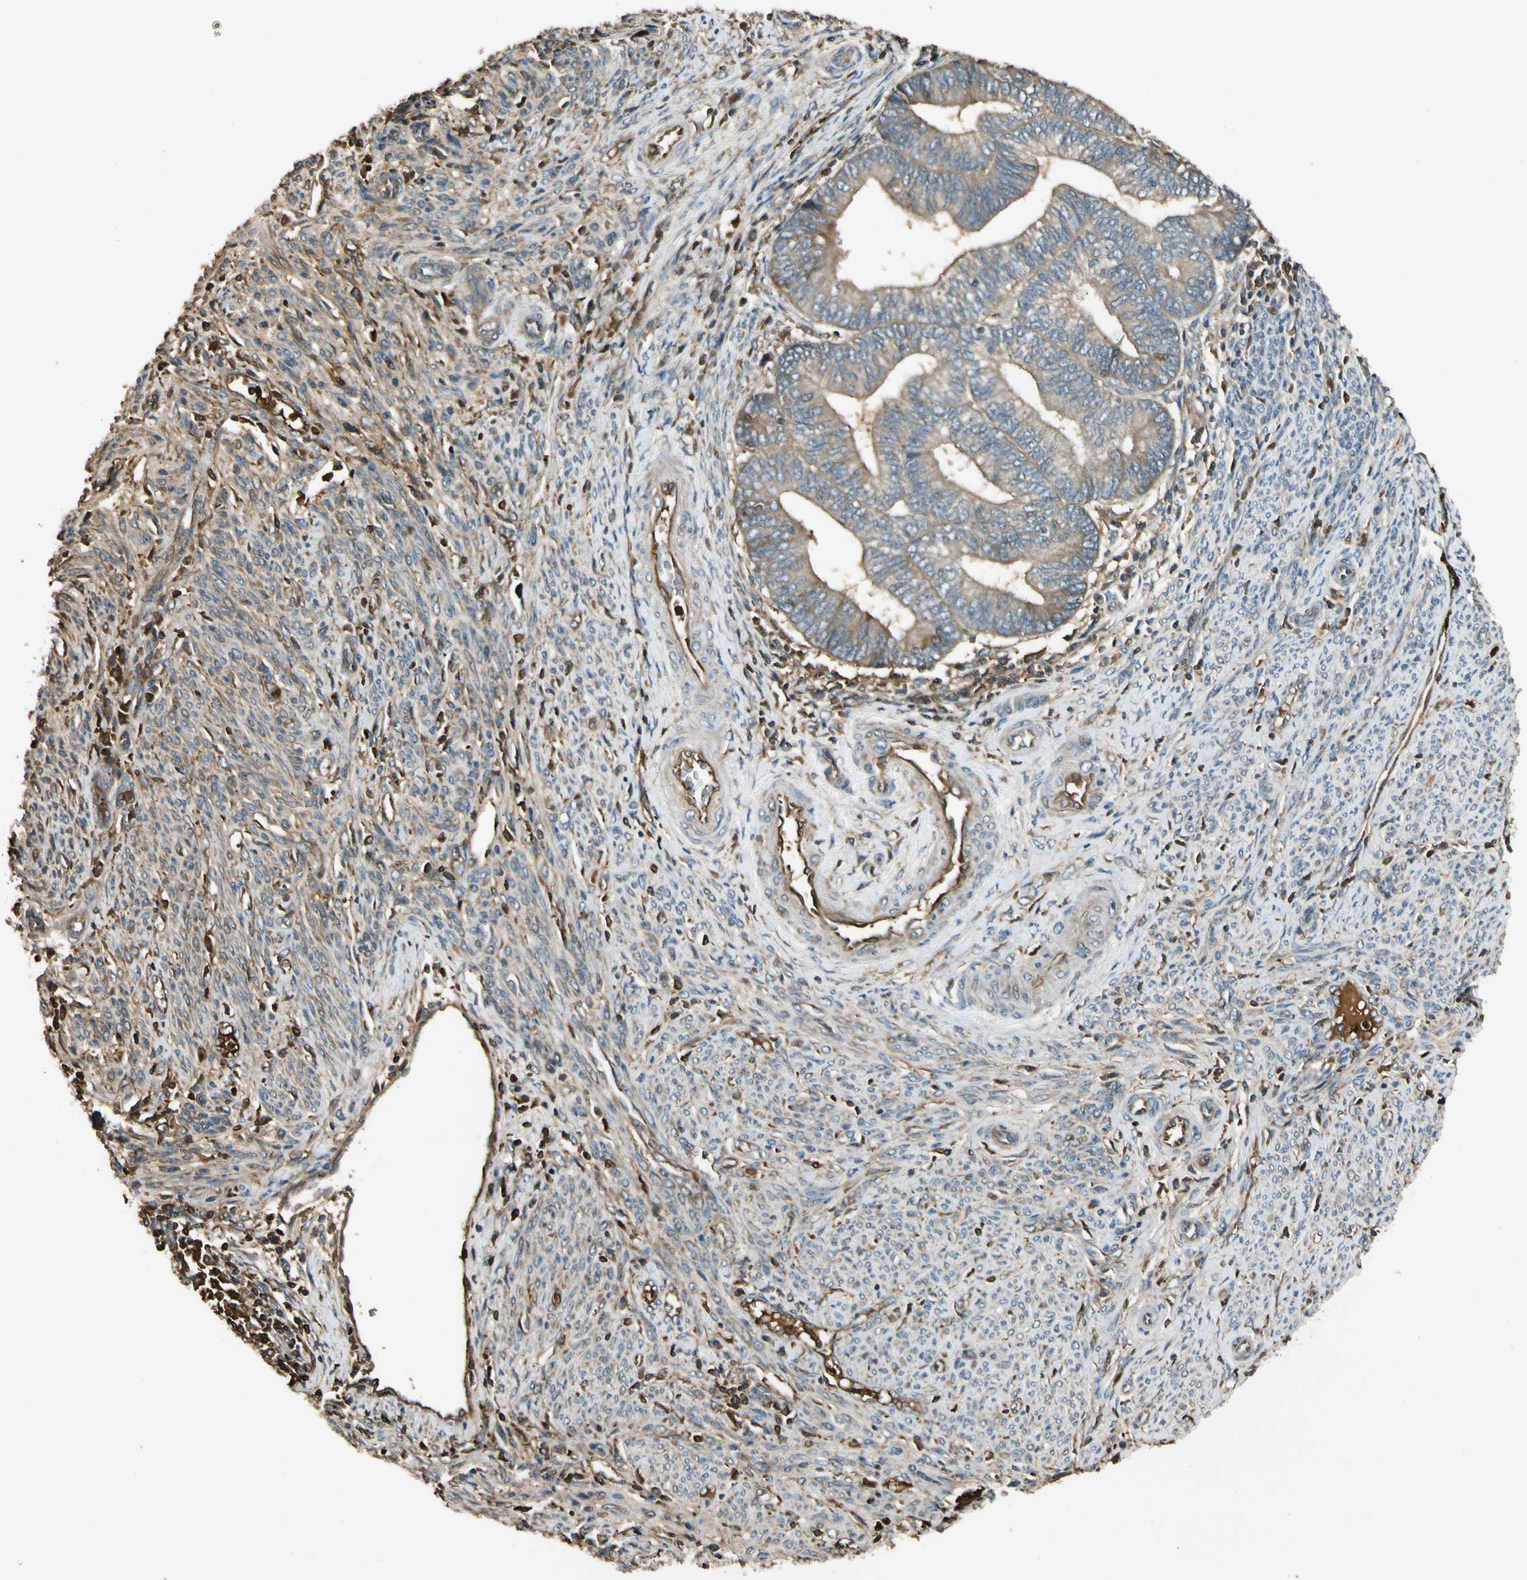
{"staining": {"intensity": "weak", "quantity": ">75%", "location": "cytoplasmic/membranous"}, "tissue": "endometrial cancer", "cell_type": "Tumor cells", "image_type": "cancer", "snomed": [{"axis": "morphology", "description": "Adenocarcinoma, NOS"}, {"axis": "topography", "description": "Uterus"}, {"axis": "topography", "description": "Endometrium"}], "caption": "Adenocarcinoma (endometrial) was stained to show a protein in brown. There is low levels of weak cytoplasmic/membranous staining in approximately >75% of tumor cells.", "gene": "STX11", "patient": {"sex": "female", "age": 70}}